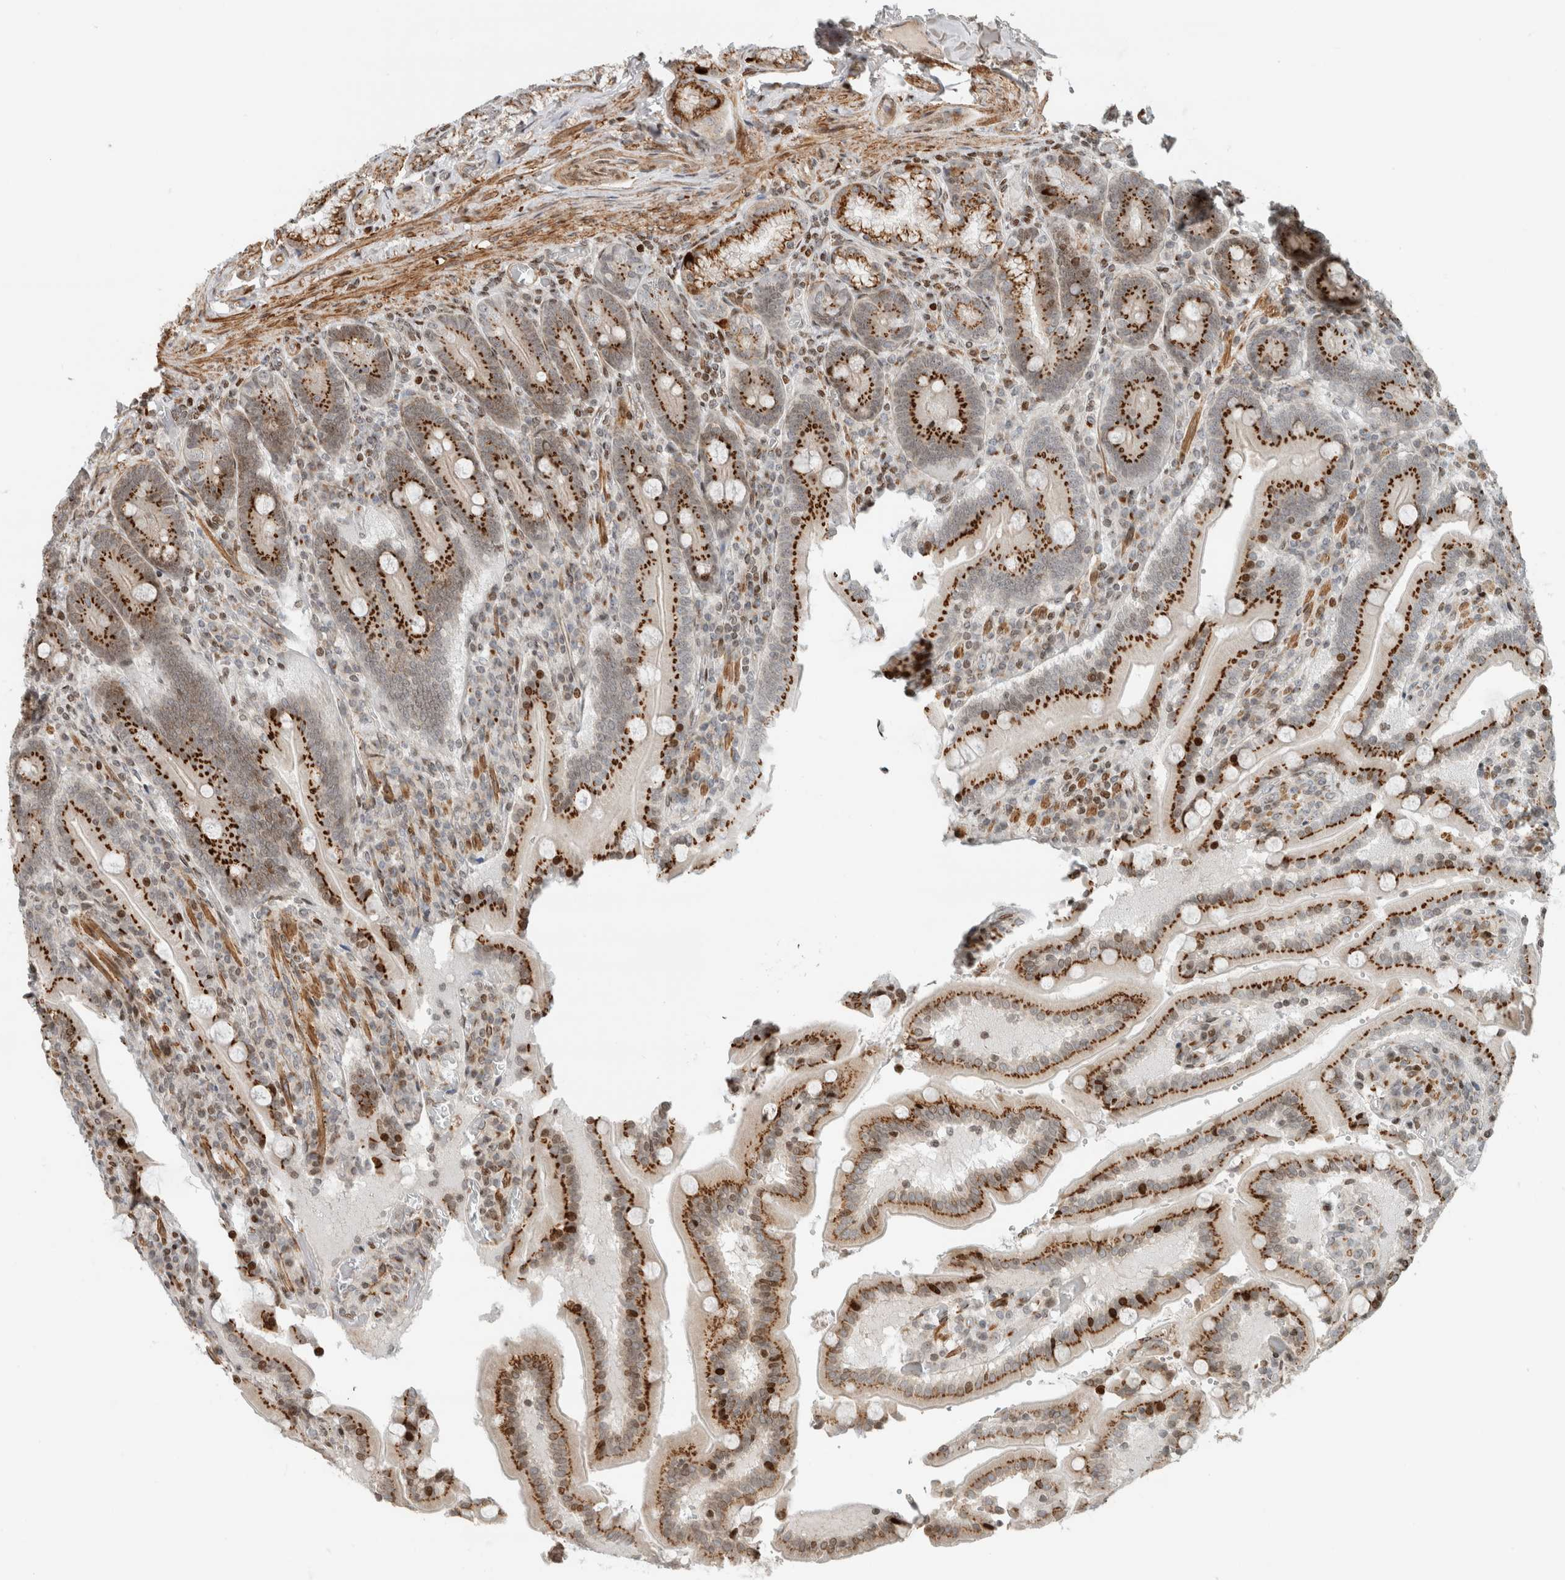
{"staining": {"intensity": "strong", "quantity": ">75%", "location": "cytoplasmic/membranous,nuclear"}, "tissue": "duodenum", "cell_type": "Glandular cells", "image_type": "normal", "snomed": [{"axis": "morphology", "description": "Normal tissue, NOS"}, {"axis": "topography", "description": "Duodenum"}], "caption": "High-magnification brightfield microscopy of normal duodenum stained with DAB (brown) and counterstained with hematoxylin (blue). glandular cells exhibit strong cytoplasmic/membranous,nuclear positivity is seen in approximately>75% of cells. (DAB IHC with brightfield microscopy, high magnification).", "gene": "GINS4", "patient": {"sex": "female", "age": 62}}